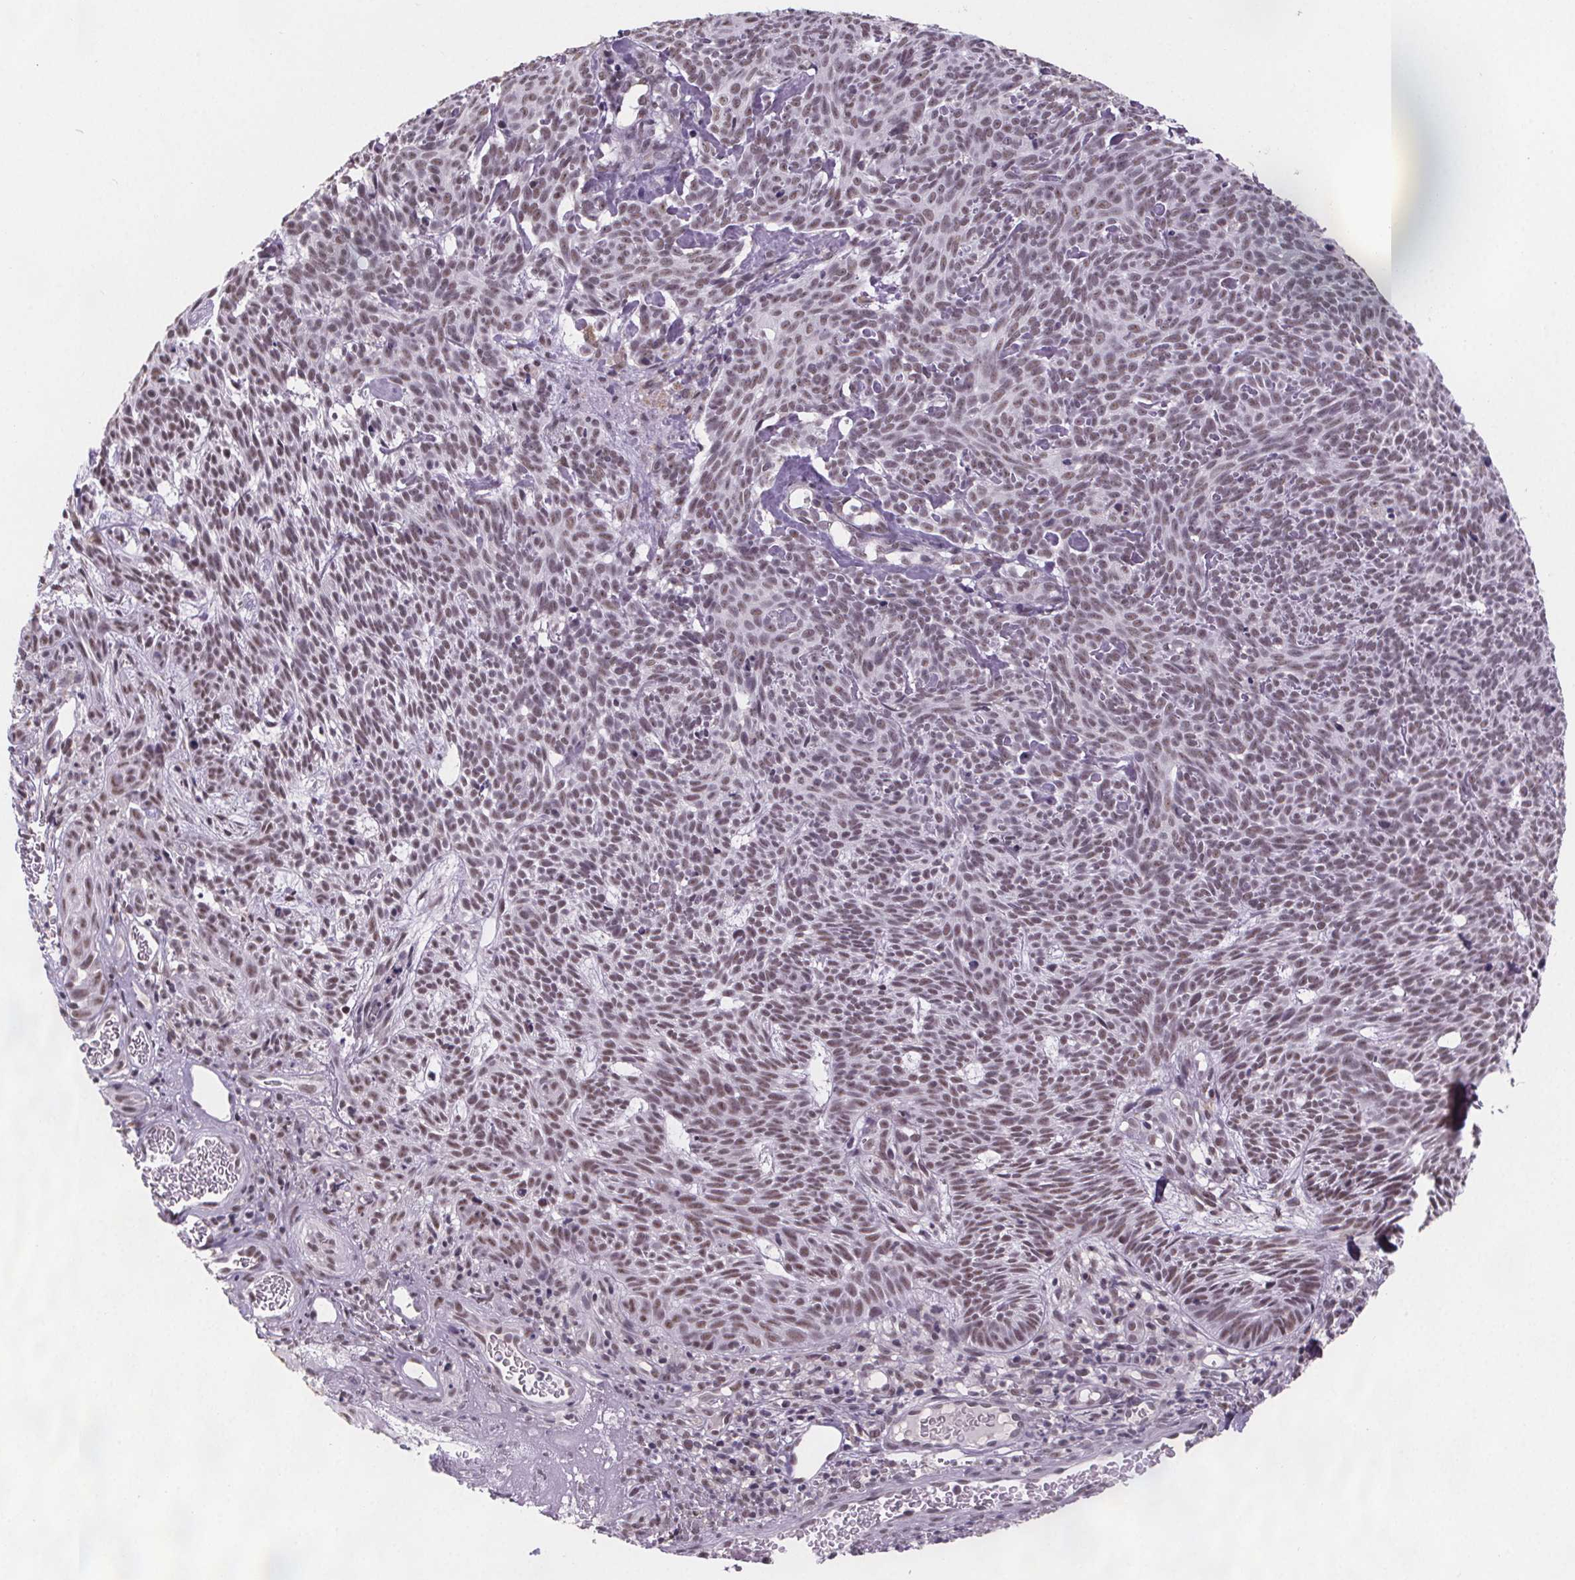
{"staining": {"intensity": "moderate", "quantity": "25%-75%", "location": "nuclear"}, "tissue": "skin cancer", "cell_type": "Tumor cells", "image_type": "cancer", "snomed": [{"axis": "morphology", "description": "Basal cell carcinoma"}, {"axis": "topography", "description": "Skin"}], "caption": "The micrograph exhibits a brown stain indicating the presence of a protein in the nuclear of tumor cells in skin basal cell carcinoma.", "gene": "ZNF572", "patient": {"sex": "male", "age": 59}}